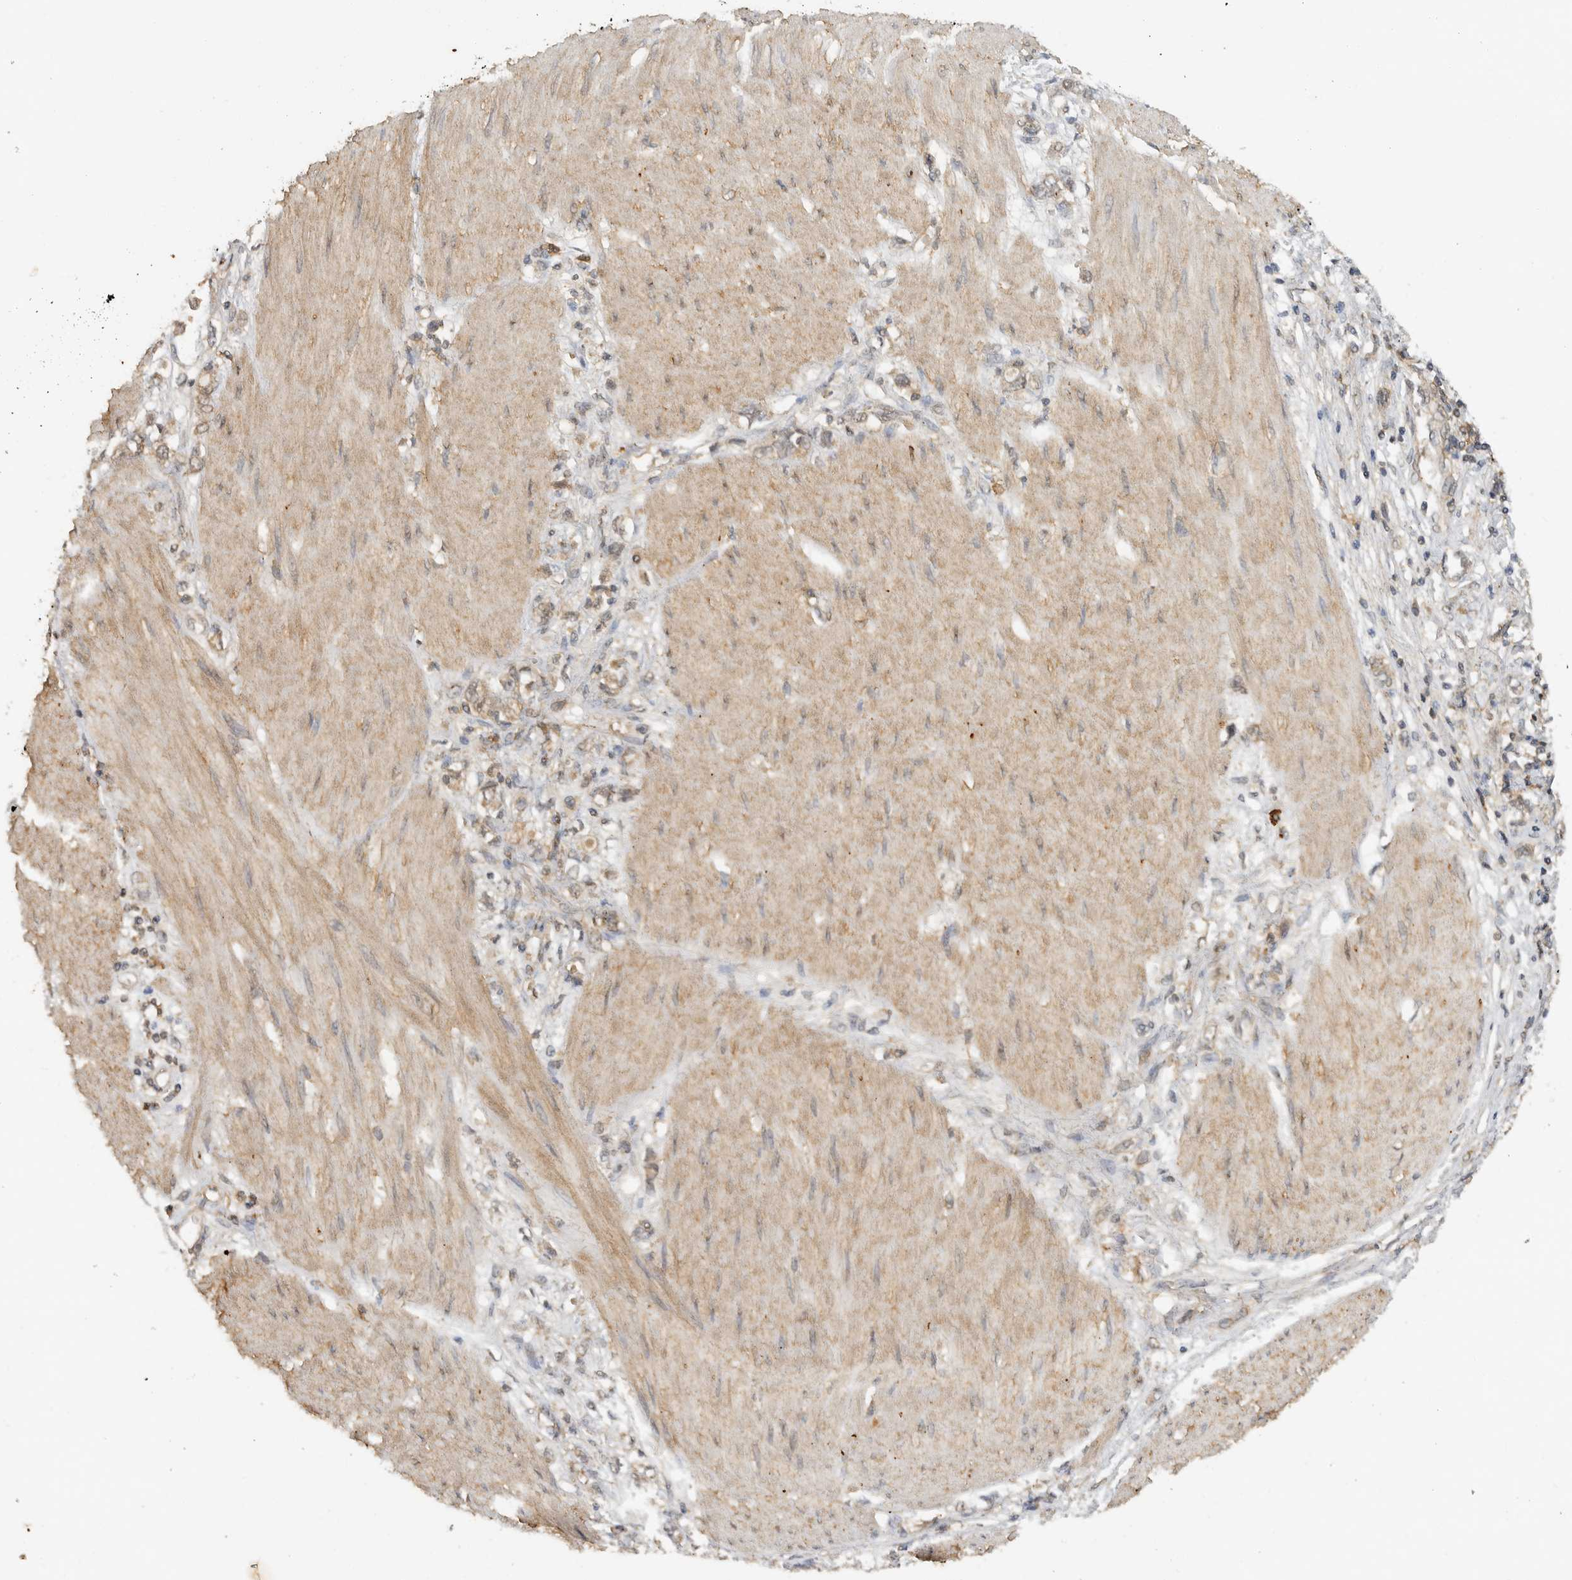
{"staining": {"intensity": "weak", "quantity": "25%-75%", "location": "cytoplasmic/membranous"}, "tissue": "stomach cancer", "cell_type": "Tumor cells", "image_type": "cancer", "snomed": [{"axis": "morphology", "description": "Adenocarcinoma, NOS"}, {"axis": "topography", "description": "Stomach"}], "caption": "Stomach adenocarcinoma was stained to show a protein in brown. There is low levels of weak cytoplasmic/membranous staining in approximately 25%-75% of tumor cells.", "gene": "ICOSLG", "patient": {"sex": "female", "age": 76}}